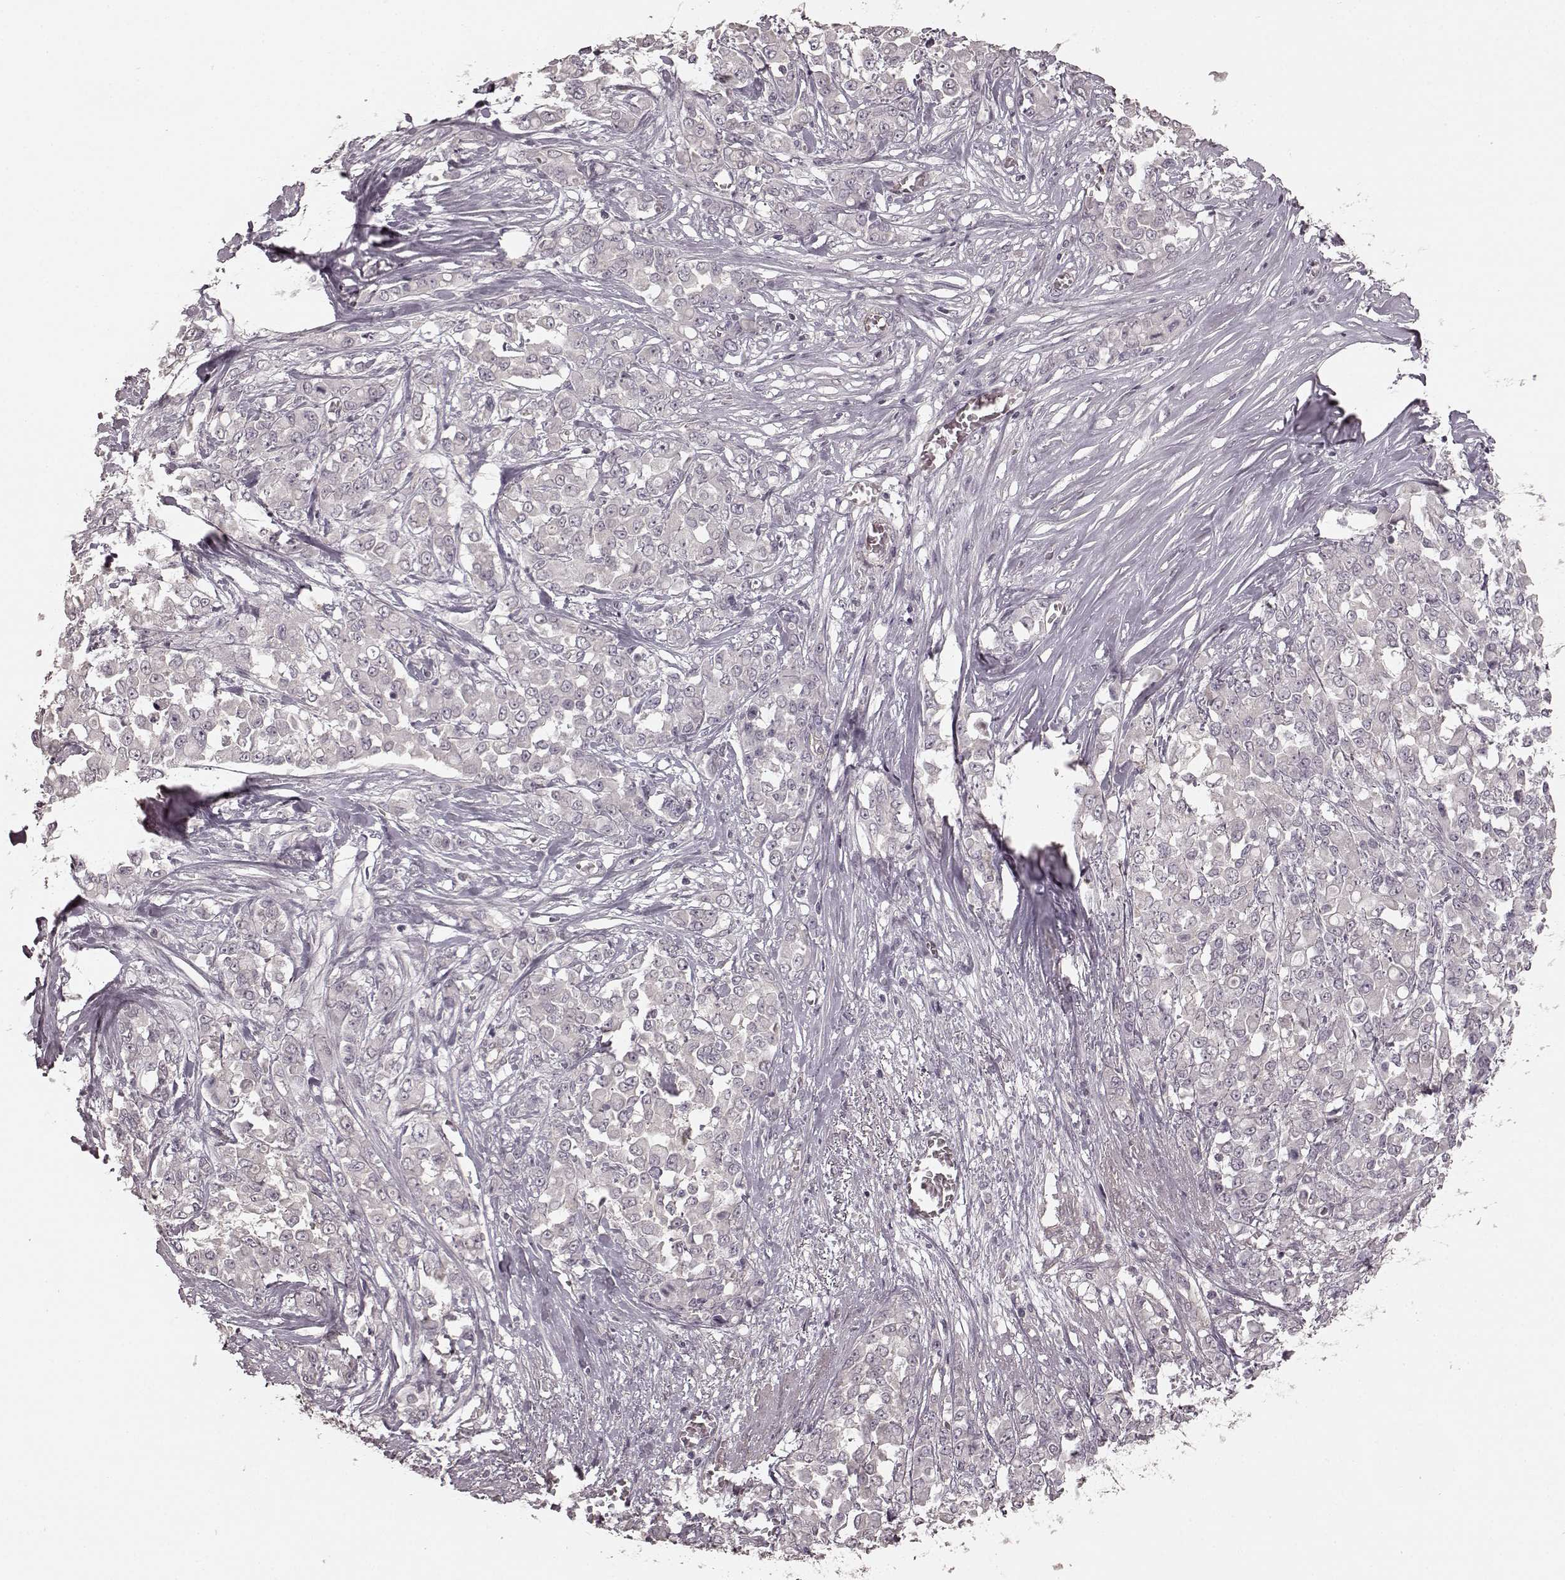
{"staining": {"intensity": "negative", "quantity": "none", "location": "none"}, "tissue": "stomach cancer", "cell_type": "Tumor cells", "image_type": "cancer", "snomed": [{"axis": "morphology", "description": "Adenocarcinoma, NOS"}, {"axis": "topography", "description": "Stomach"}], "caption": "A high-resolution histopathology image shows immunohistochemistry staining of adenocarcinoma (stomach), which reveals no significant staining in tumor cells.", "gene": "PRKCE", "patient": {"sex": "female", "age": 76}}